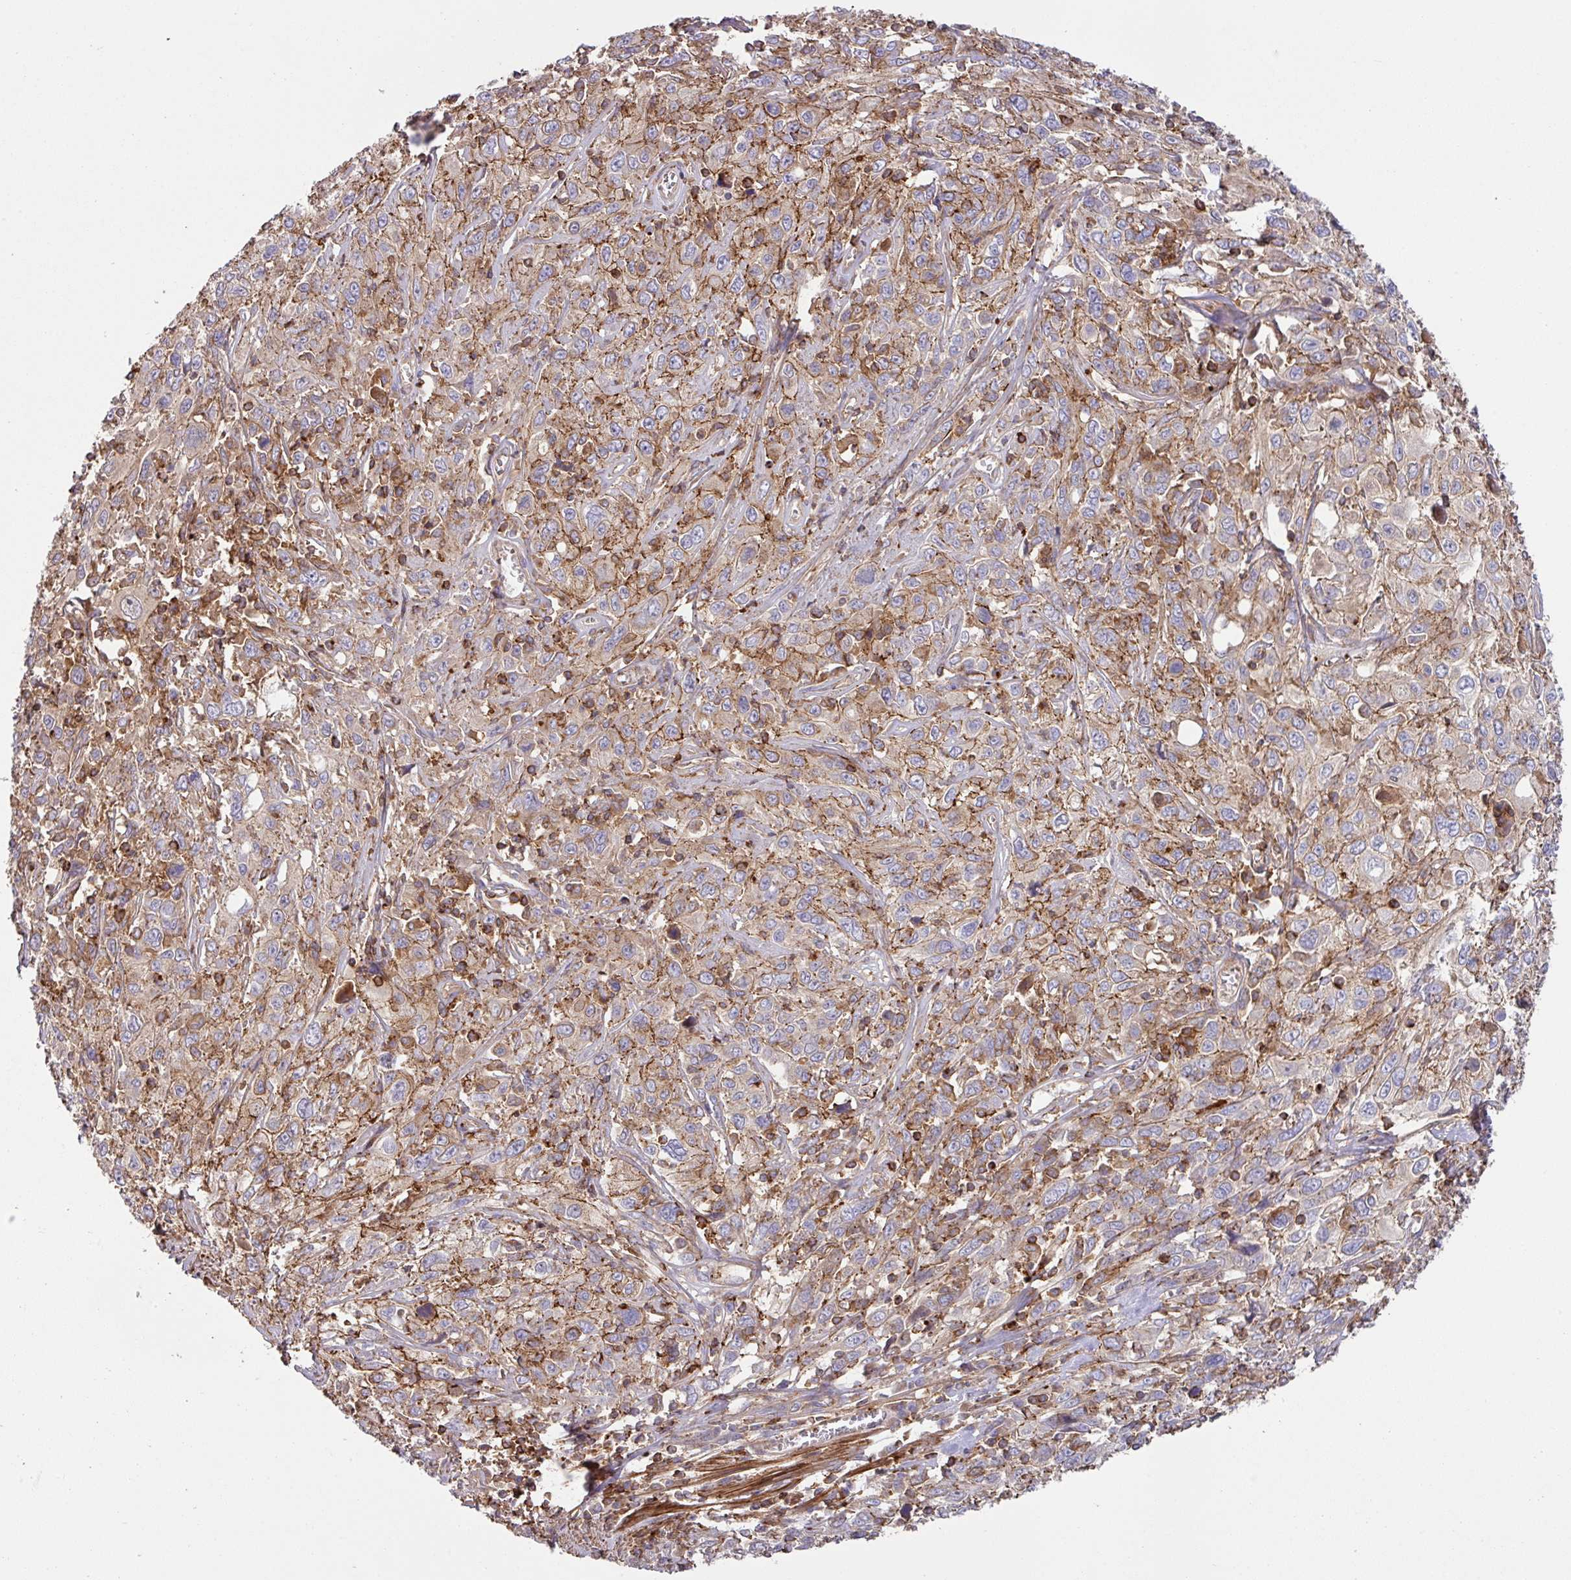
{"staining": {"intensity": "moderate", "quantity": "<25%", "location": "cytoplasmic/membranous"}, "tissue": "cervical cancer", "cell_type": "Tumor cells", "image_type": "cancer", "snomed": [{"axis": "morphology", "description": "Squamous cell carcinoma, NOS"}, {"axis": "topography", "description": "Cervix"}], "caption": "A photomicrograph of human cervical cancer (squamous cell carcinoma) stained for a protein exhibits moderate cytoplasmic/membranous brown staining in tumor cells.", "gene": "RIC1", "patient": {"sex": "female", "age": 46}}